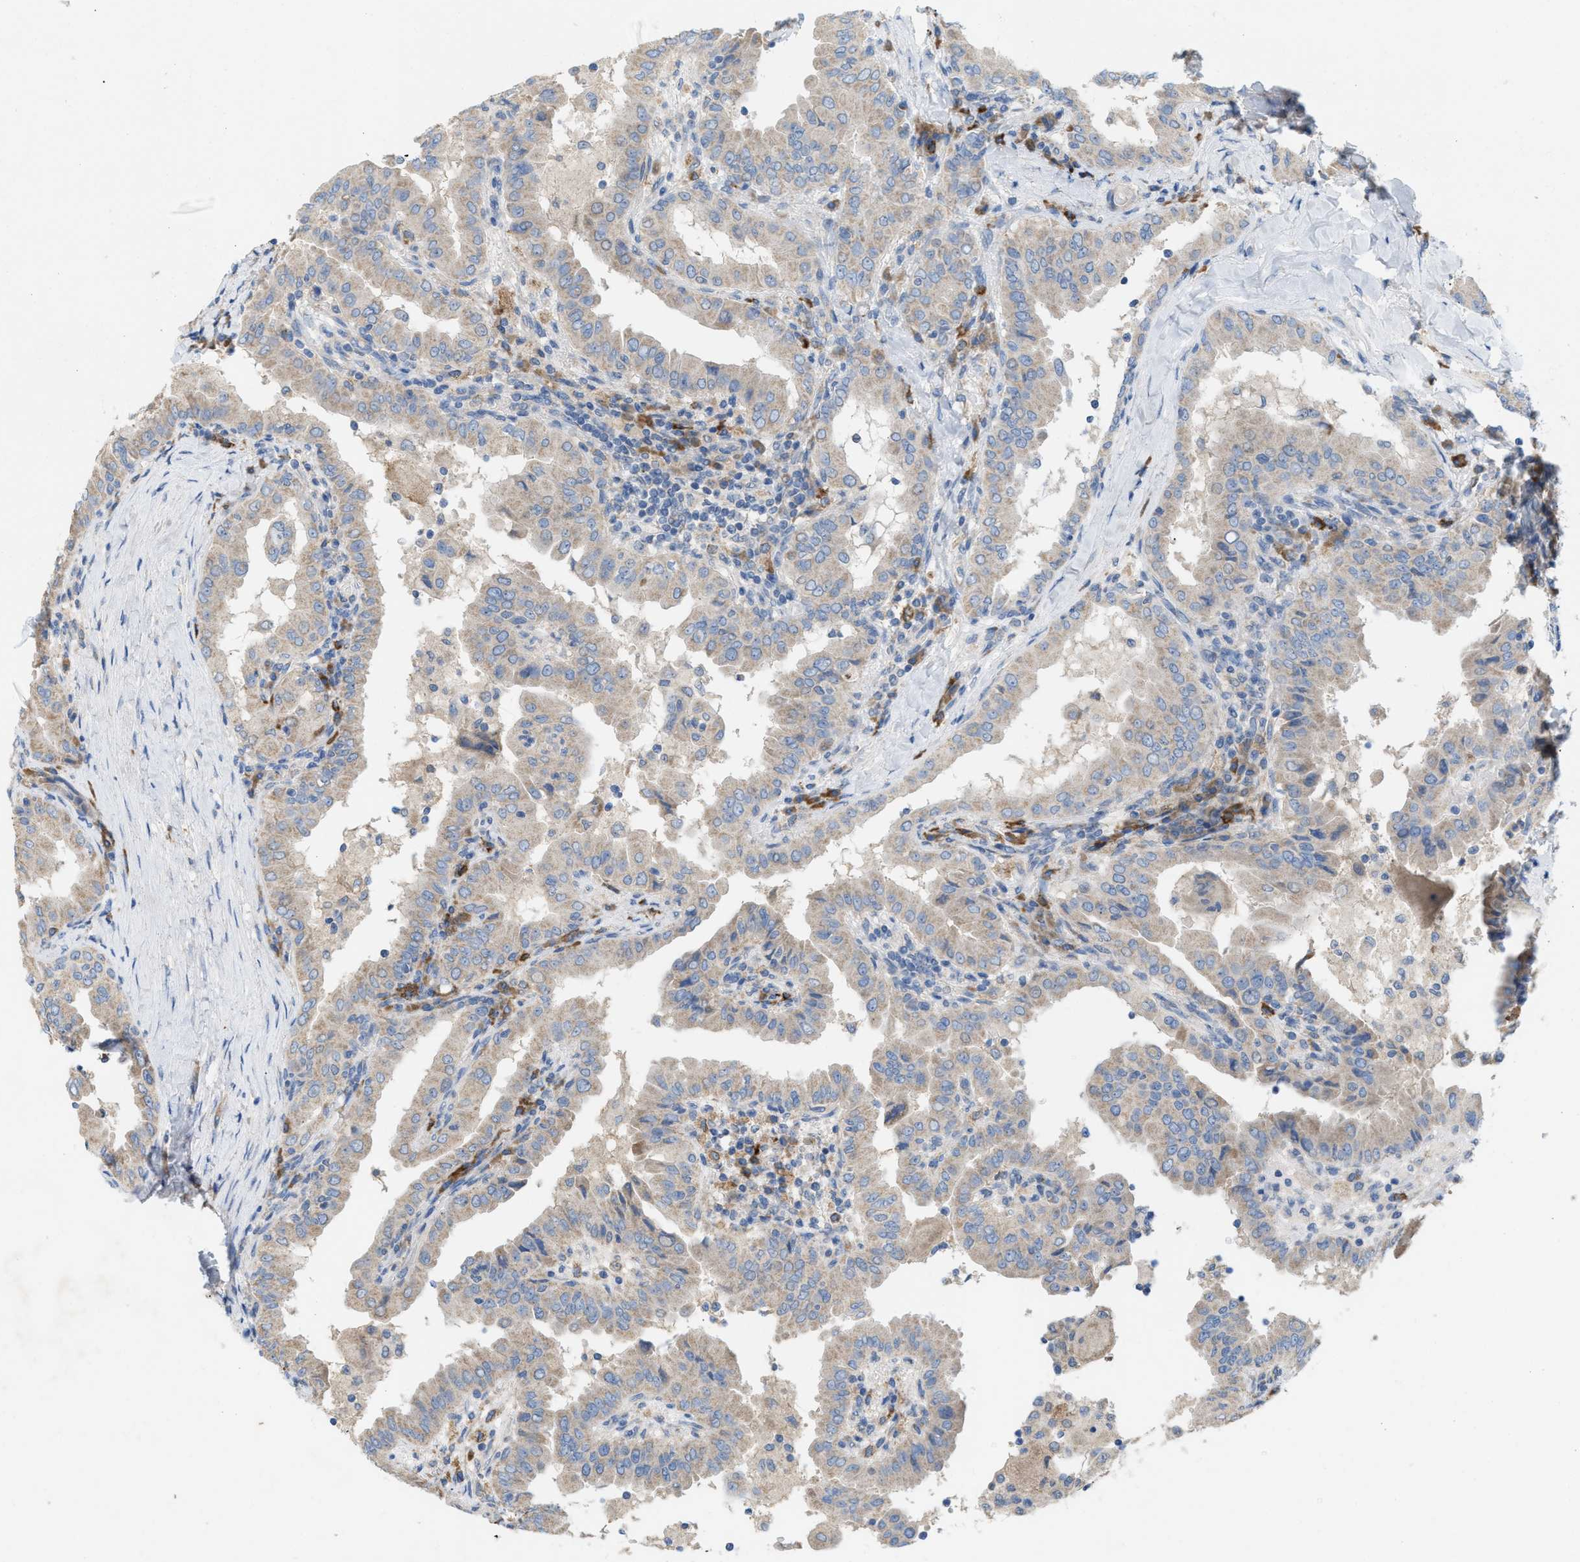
{"staining": {"intensity": "negative", "quantity": "none", "location": "none"}, "tissue": "thyroid cancer", "cell_type": "Tumor cells", "image_type": "cancer", "snomed": [{"axis": "morphology", "description": "Papillary adenocarcinoma, NOS"}, {"axis": "topography", "description": "Thyroid gland"}], "caption": "The immunohistochemistry micrograph has no significant expression in tumor cells of thyroid papillary adenocarcinoma tissue.", "gene": "DYNC2I1", "patient": {"sex": "male", "age": 33}}